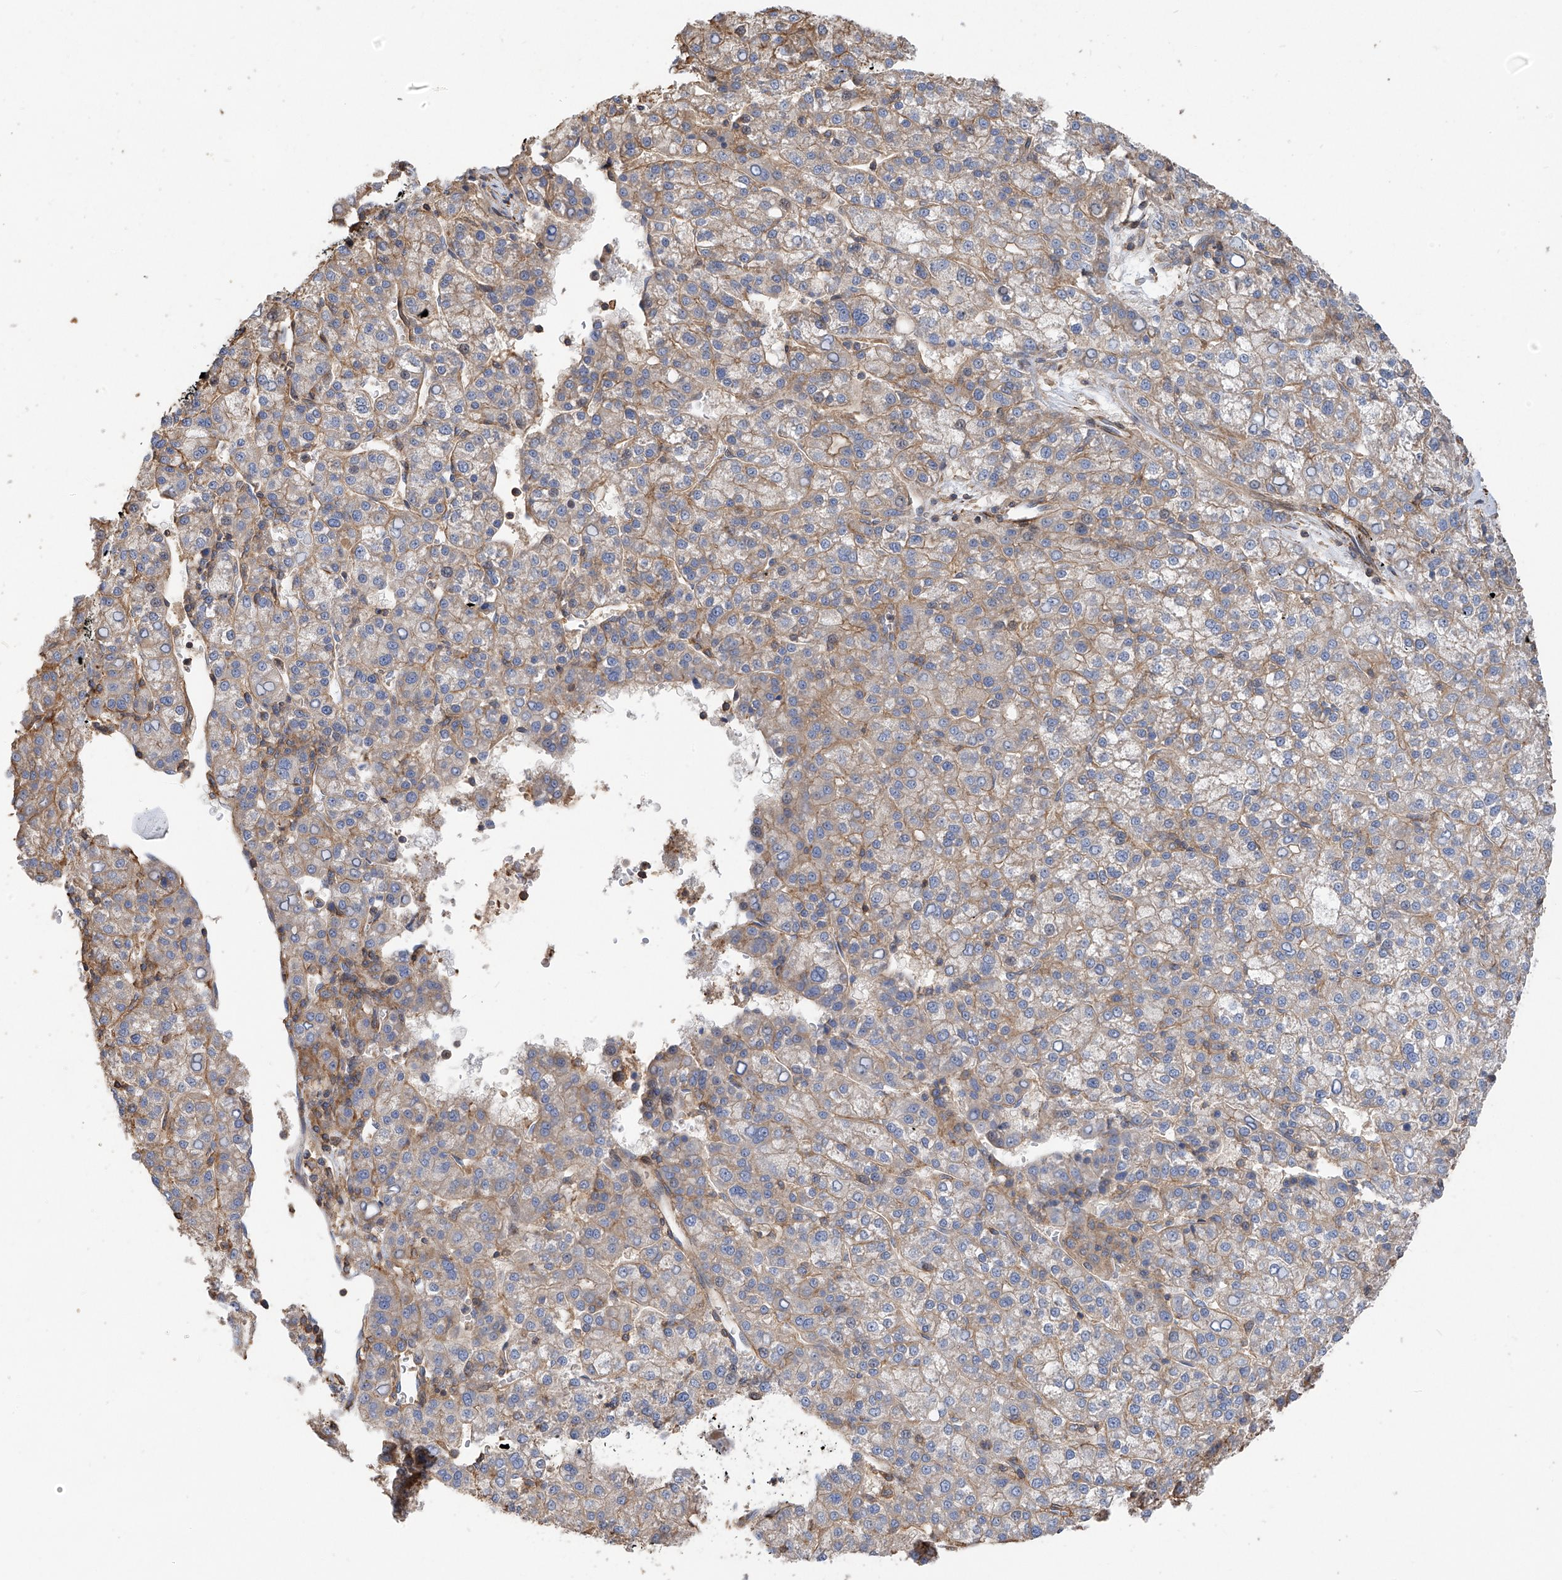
{"staining": {"intensity": "moderate", "quantity": "<25%", "location": "cytoplasmic/membranous"}, "tissue": "liver cancer", "cell_type": "Tumor cells", "image_type": "cancer", "snomed": [{"axis": "morphology", "description": "Carcinoma, Hepatocellular, NOS"}, {"axis": "topography", "description": "Liver"}], "caption": "Immunohistochemistry (IHC) micrograph of neoplastic tissue: human liver cancer (hepatocellular carcinoma) stained using immunohistochemistry shows low levels of moderate protein expression localized specifically in the cytoplasmic/membranous of tumor cells, appearing as a cytoplasmic/membranous brown color.", "gene": "SLC43A3", "patient": {"sex": "female", "age": 58}}